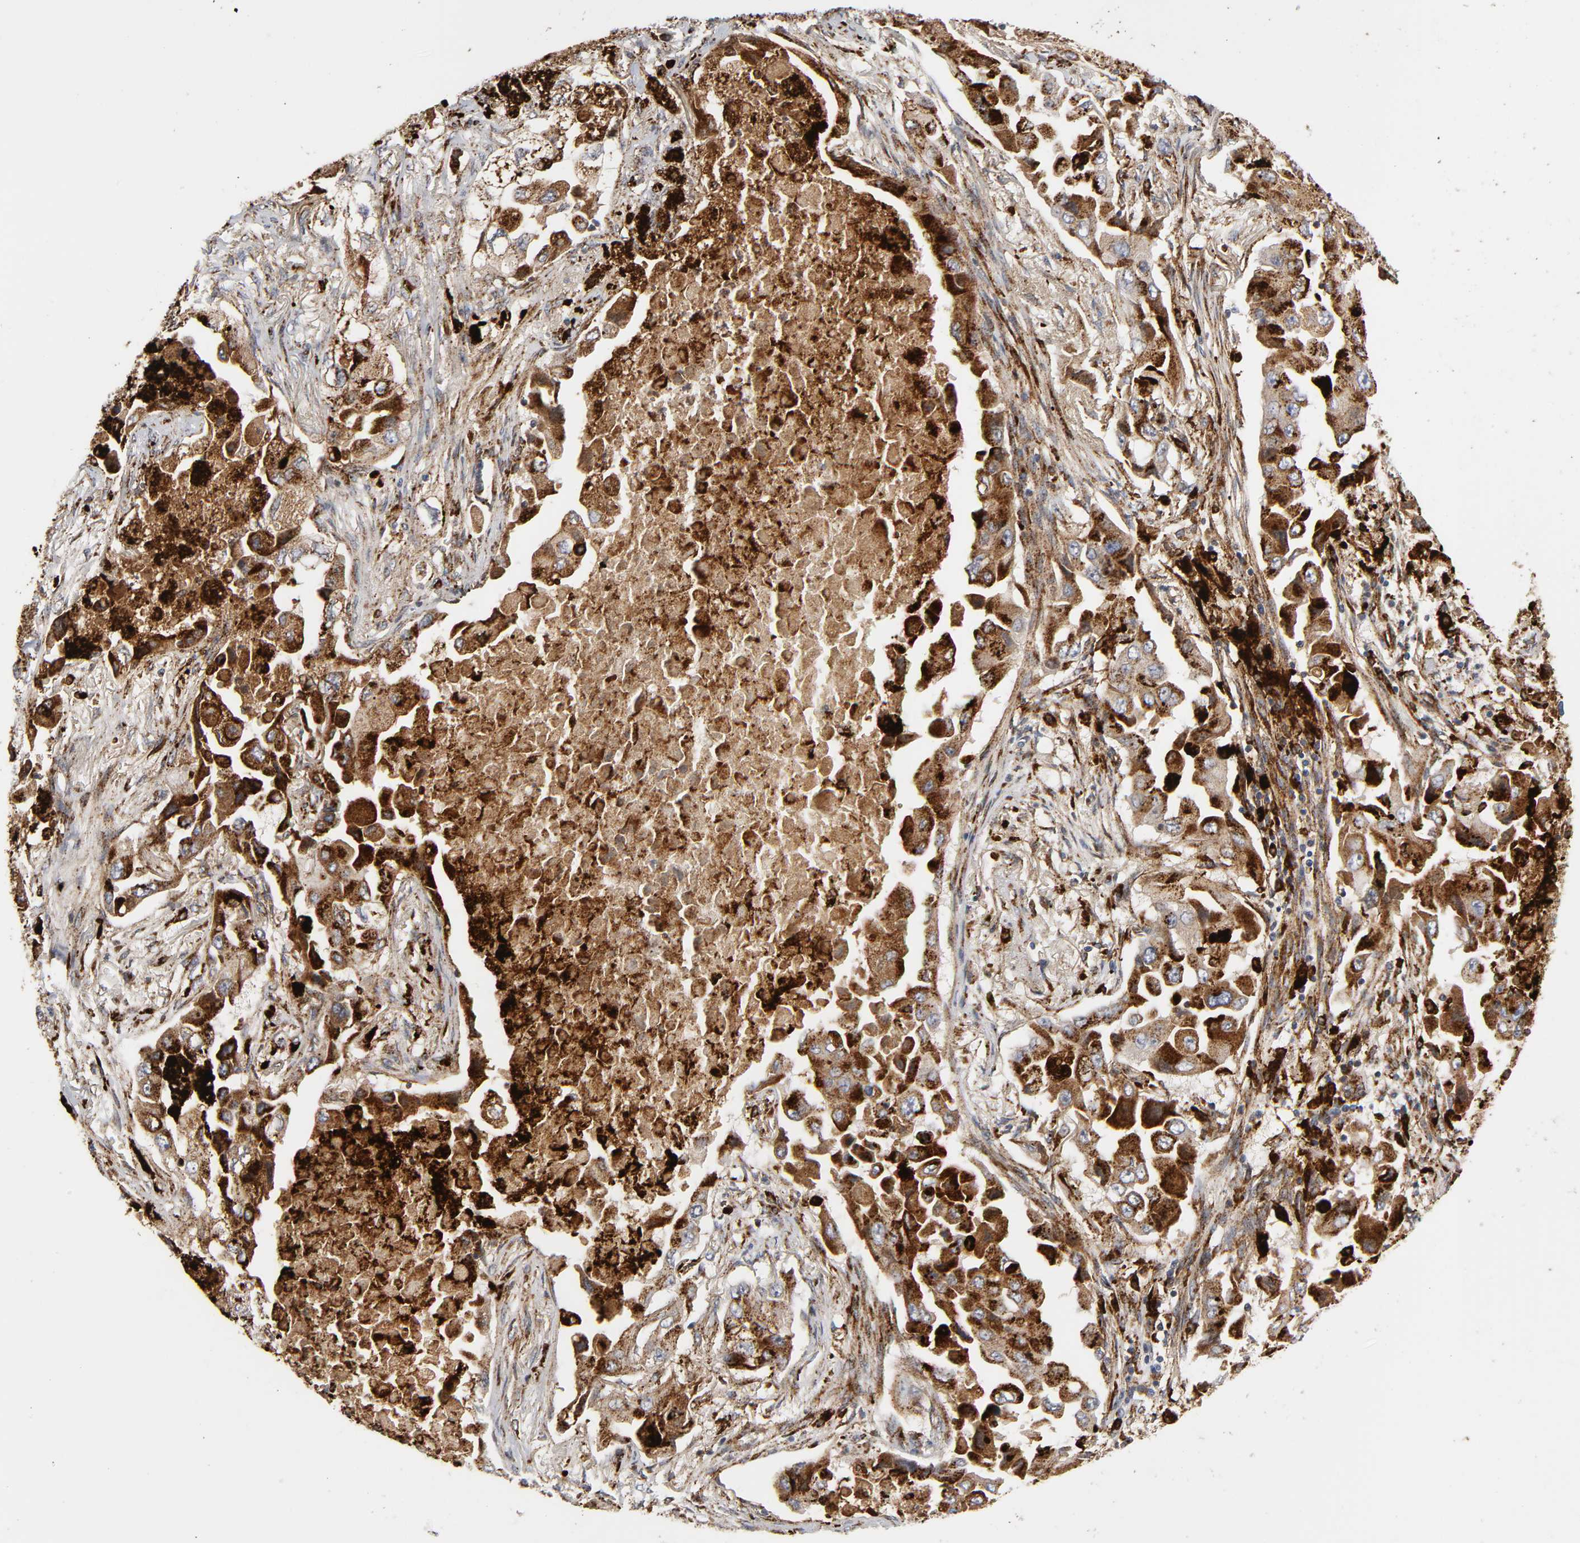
{"staining": {"intensity": "strong", "quantity": ">75%", "location": "cytoplasmic/membranous"}, "tissue": "lung cancer", "cell_type": "Tumor cells", "image_type": "cancer", "snomed": [{"axis": "morphology", "description": "Adenocarcinoma, NOS"}, {"axis": "topography", "description": "Lung"}], "caption": "Adenocarcinoma (lung) stained with a protein marker exhibits strong staining in tumor cells.", "gene": "PSAP", "patient": {"sex": "female", "age": 65}}